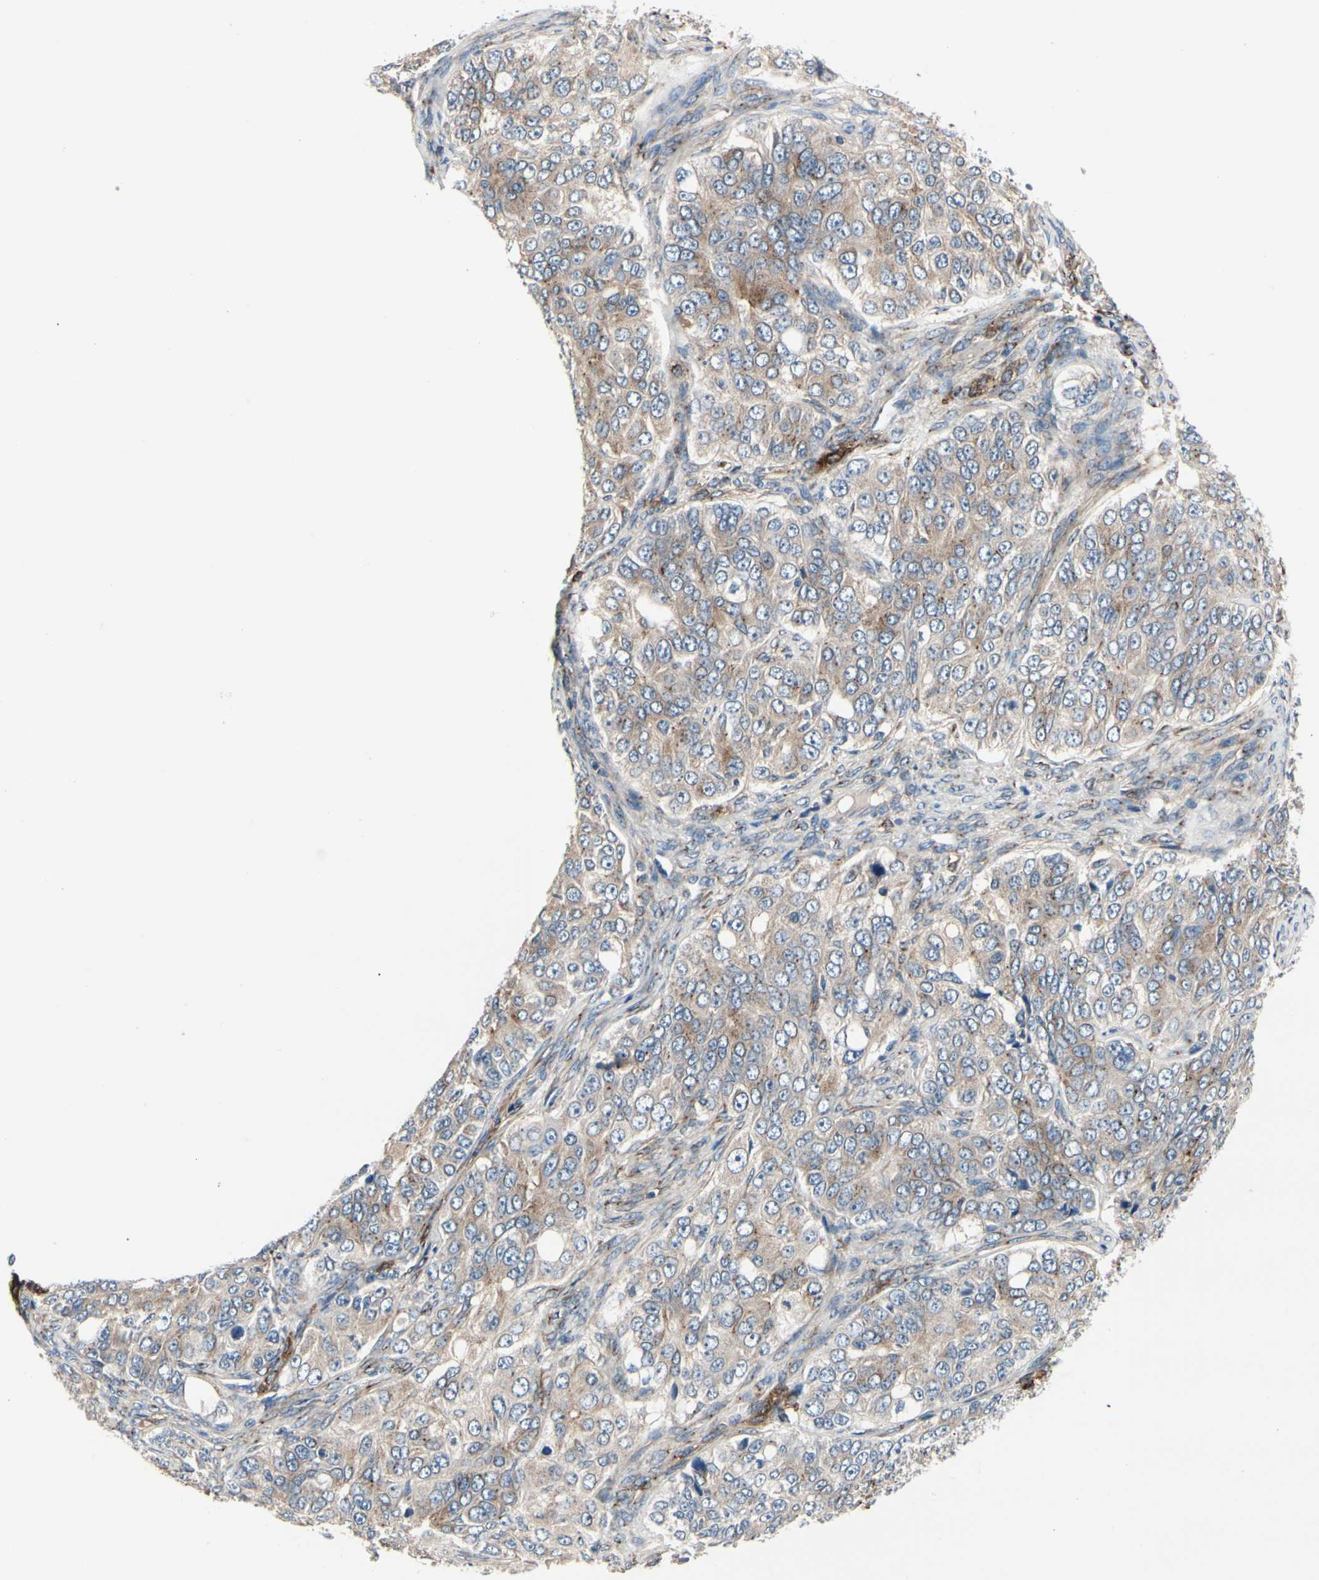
{"staining": {"intensity": "weak", "quantity": "25%-75%", "location": "cytoplasmic/membranous"}, "tissue": "ovarian cancer", "cell_type": "Tumor cells", "image_type": "cancer", "snomed": [{"axis": "morphology", "description": "Carcinoma, endometroid"}, {"axis": "topography", "description": "Ovary"}], "caption": "Tumor cells reveal low levels of weak cytoplasmic/membranous staining in about 25%-75% of cells in ovarian cancer (endometroid carcinoma).", "gene": "PRKAR2B", "patient": {"sex": "female", "age": 51}}